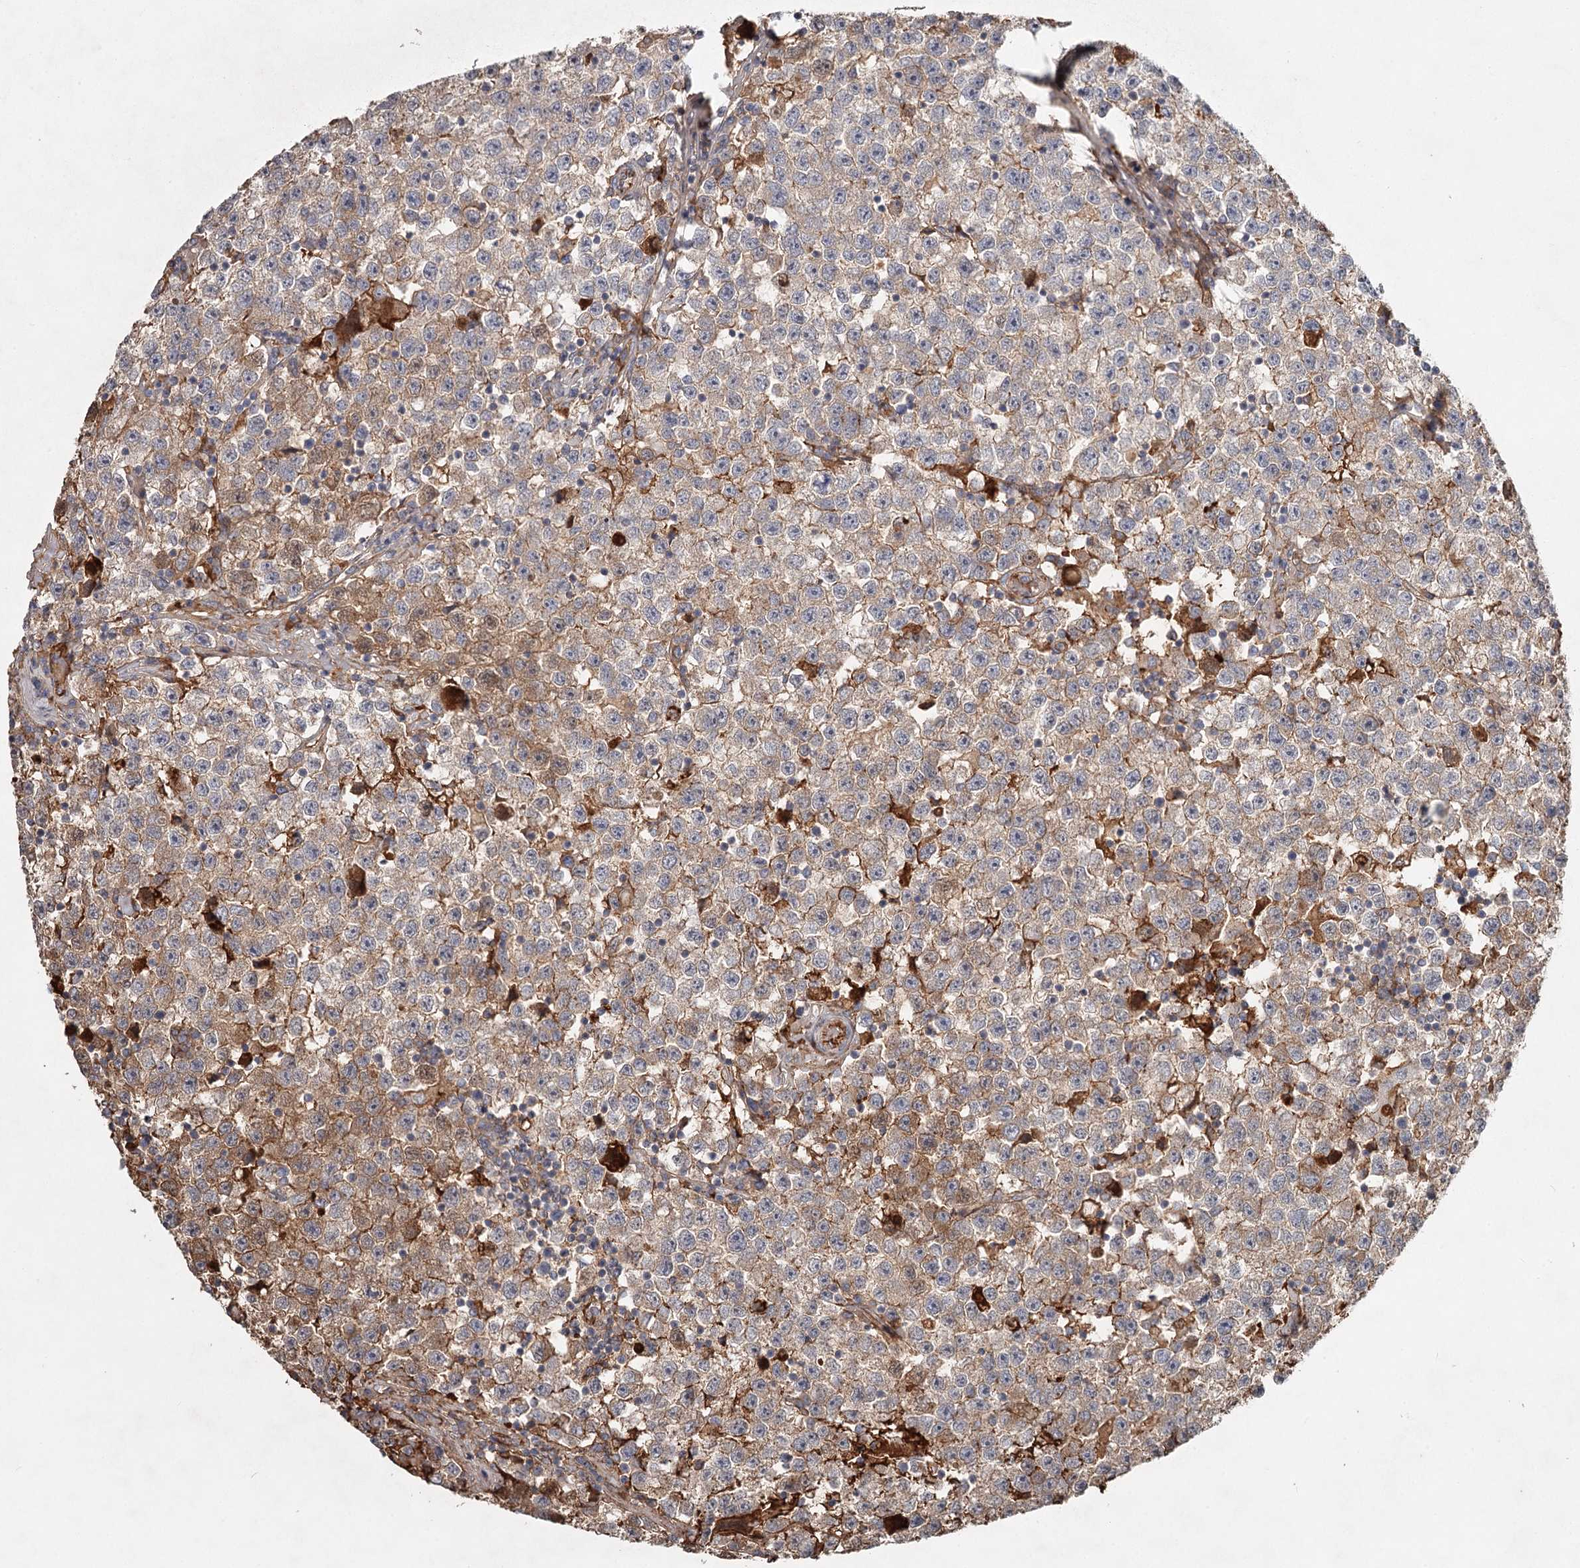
{"staining": {"intensity": "moderate", "quantity": "25%-75%", "location": "cytoplasmic/membranous"}, "tissue": "testis cancer", "cell_type": "Tumor cells", "image_type": "cancer", "snomed": [{"axis": "morphology", "description": "Seminoma, NOS"}, {"axis": "topography", "description": "Testis"}], "caption": "Testis cancer (seminoma) stained for a protein (brown) shows moderate cytoplasmic/membranous positive staining in approximately 25%-75% of tumor cells.", "gene": "DHRS9", "patient": {"sex": "male", "age": 22}}